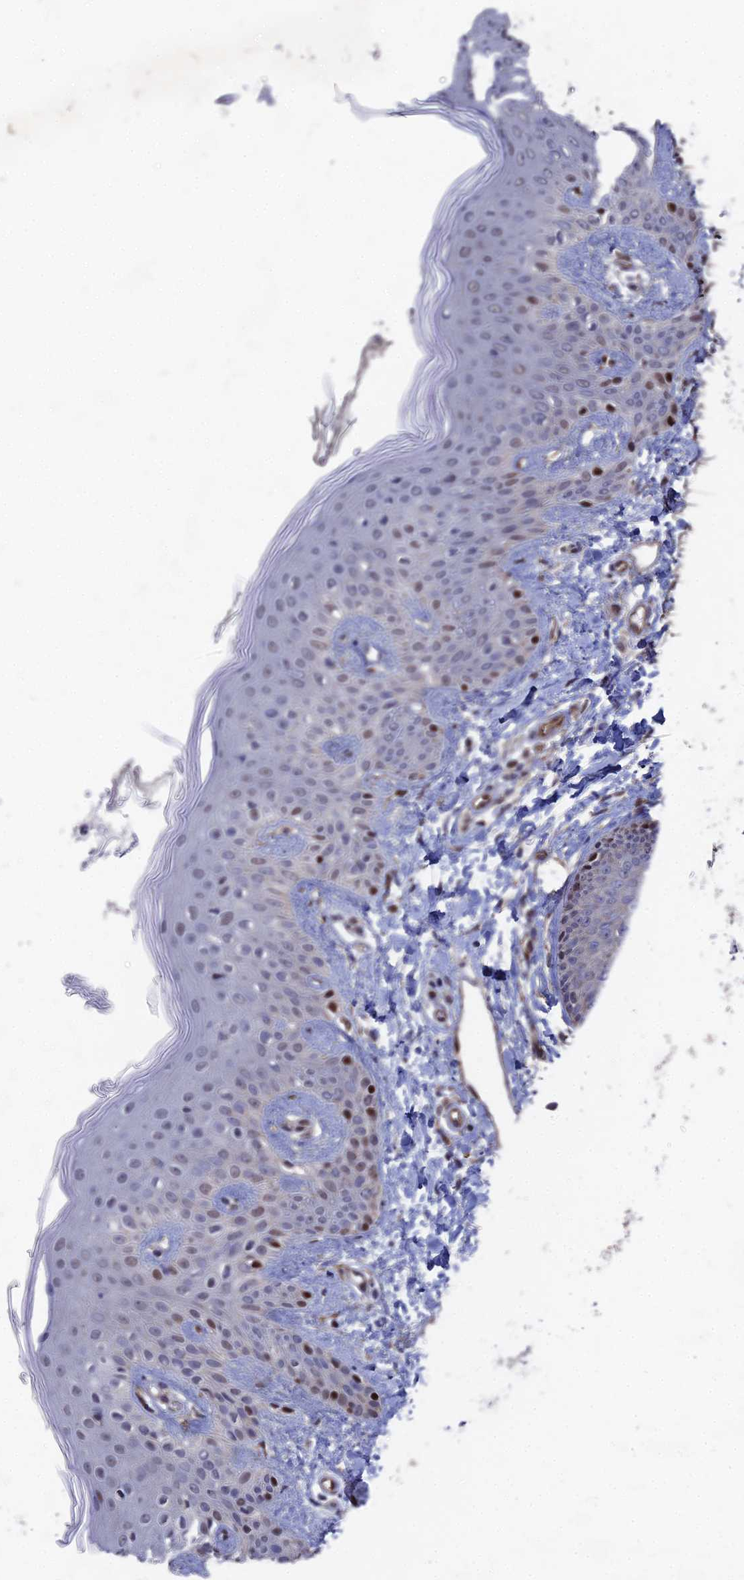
{"staining": {"intensity": "moderate", "quantity": ">75%", "location": "nuclear"}, "tissue": "skin", "cell_type": "Fibroblasts", "image_type": "normal", "snomed": [{"axis": "morphology", "description": "Normal tissue, NOS"}, {"axis": "topography", "description": "Skin"}], "caption": "A brown stain highlights moderate nuclear staining of a protein in fibroblasts of unremarkable skin.", "gene": "UNC5D", "patient": {"sex": "male", "age": 16}}